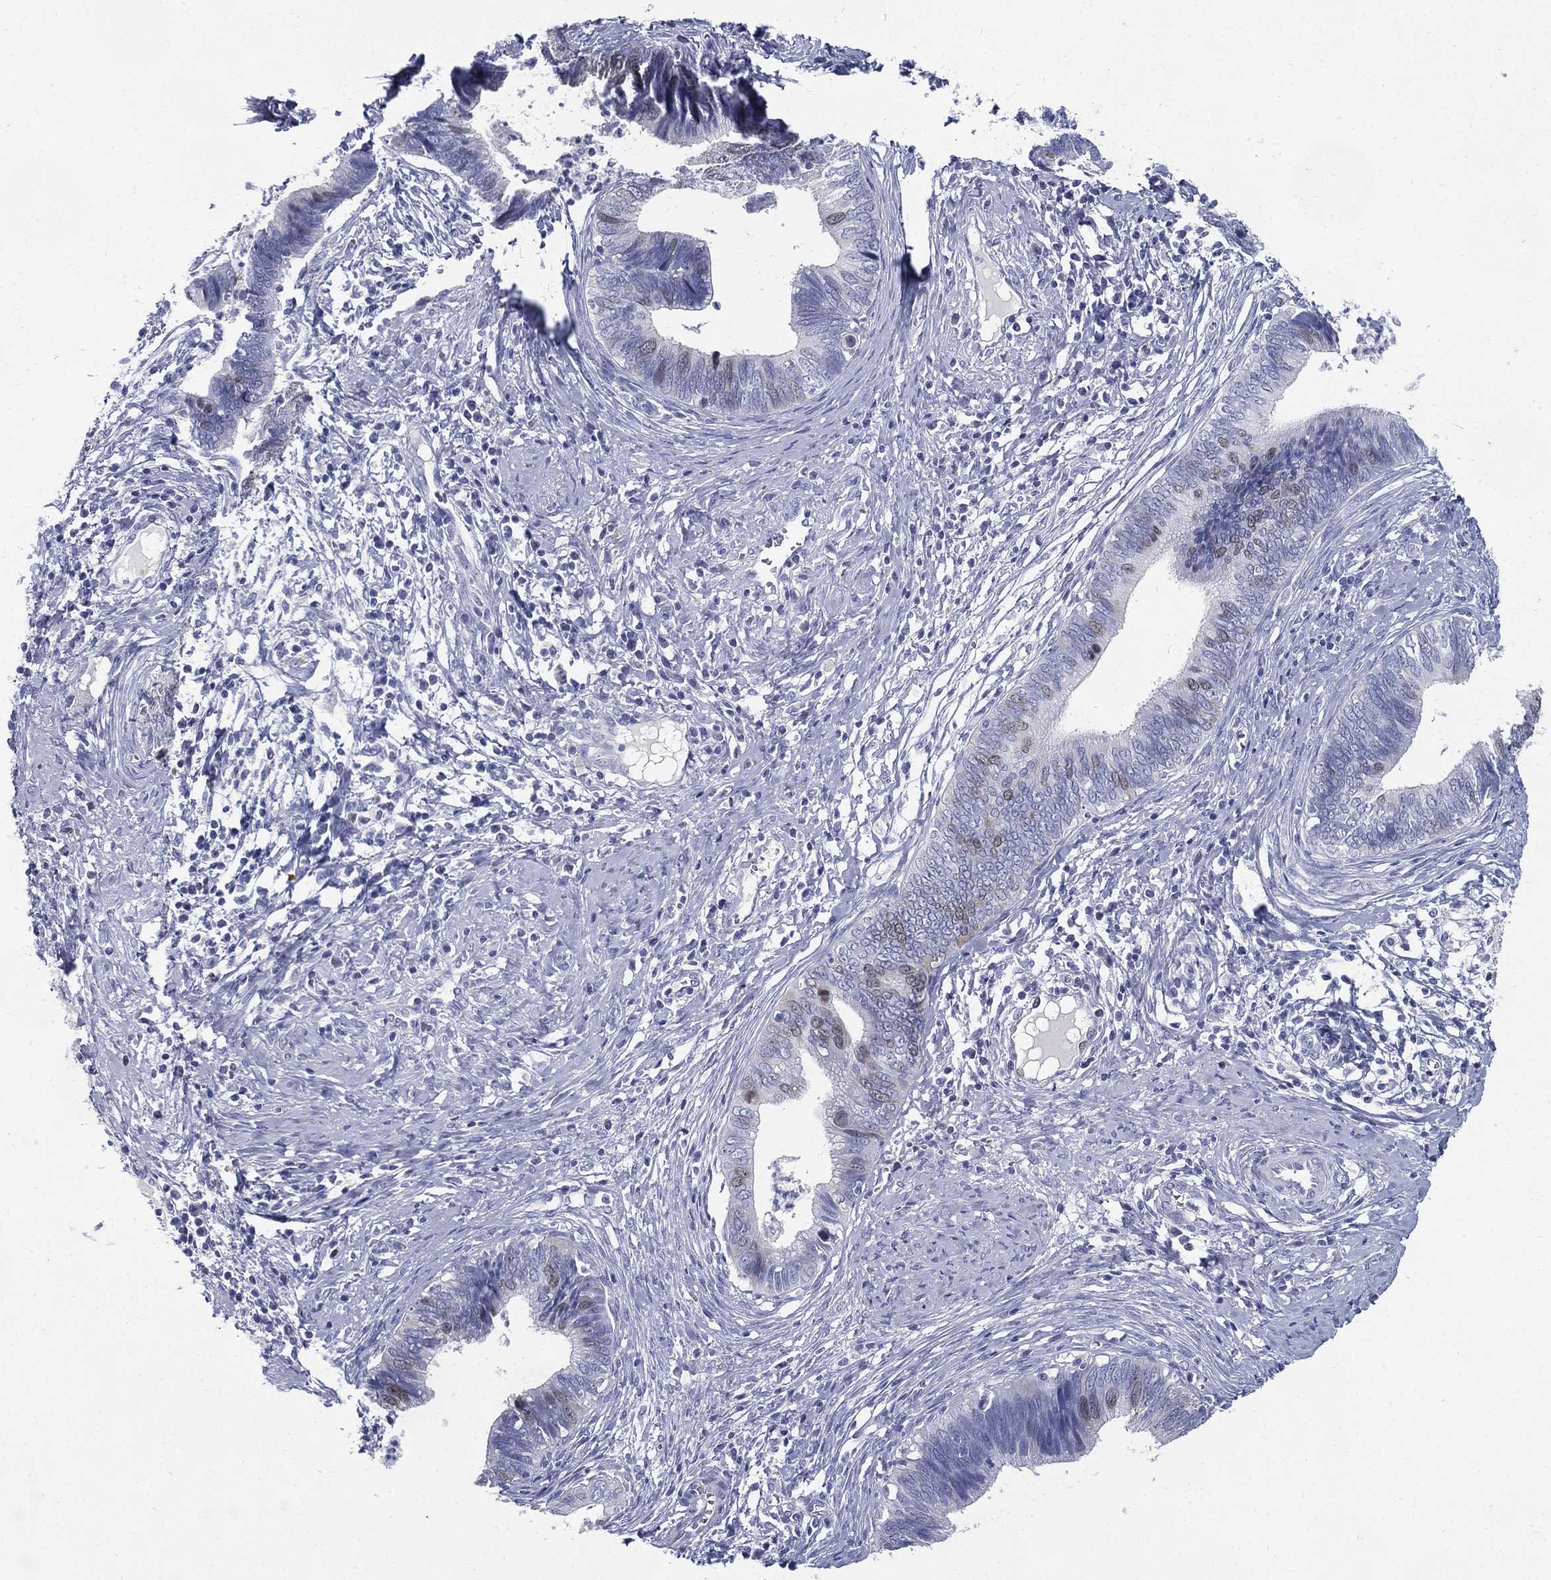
{"staining": {"intensity": "negative", "quantity": "none", "location": "none"}, "tissue": "cervical cancer", "cell_type": "Tumor cells", "image_type": "cancer", "snomed": [{"axis": "morphology", "description": "Adenocarcinoma, NOS"}, {"axis": "topography", "description": "Cervix"}], "caption": "DAB (3,3'-diaminobenzidine) immunohistochemical staining of human cervical adenocarcinoma reveals no significant staining in tumor cells.", "gene": "KIF2C", "patient": {"sex": "female", "age": 42}}